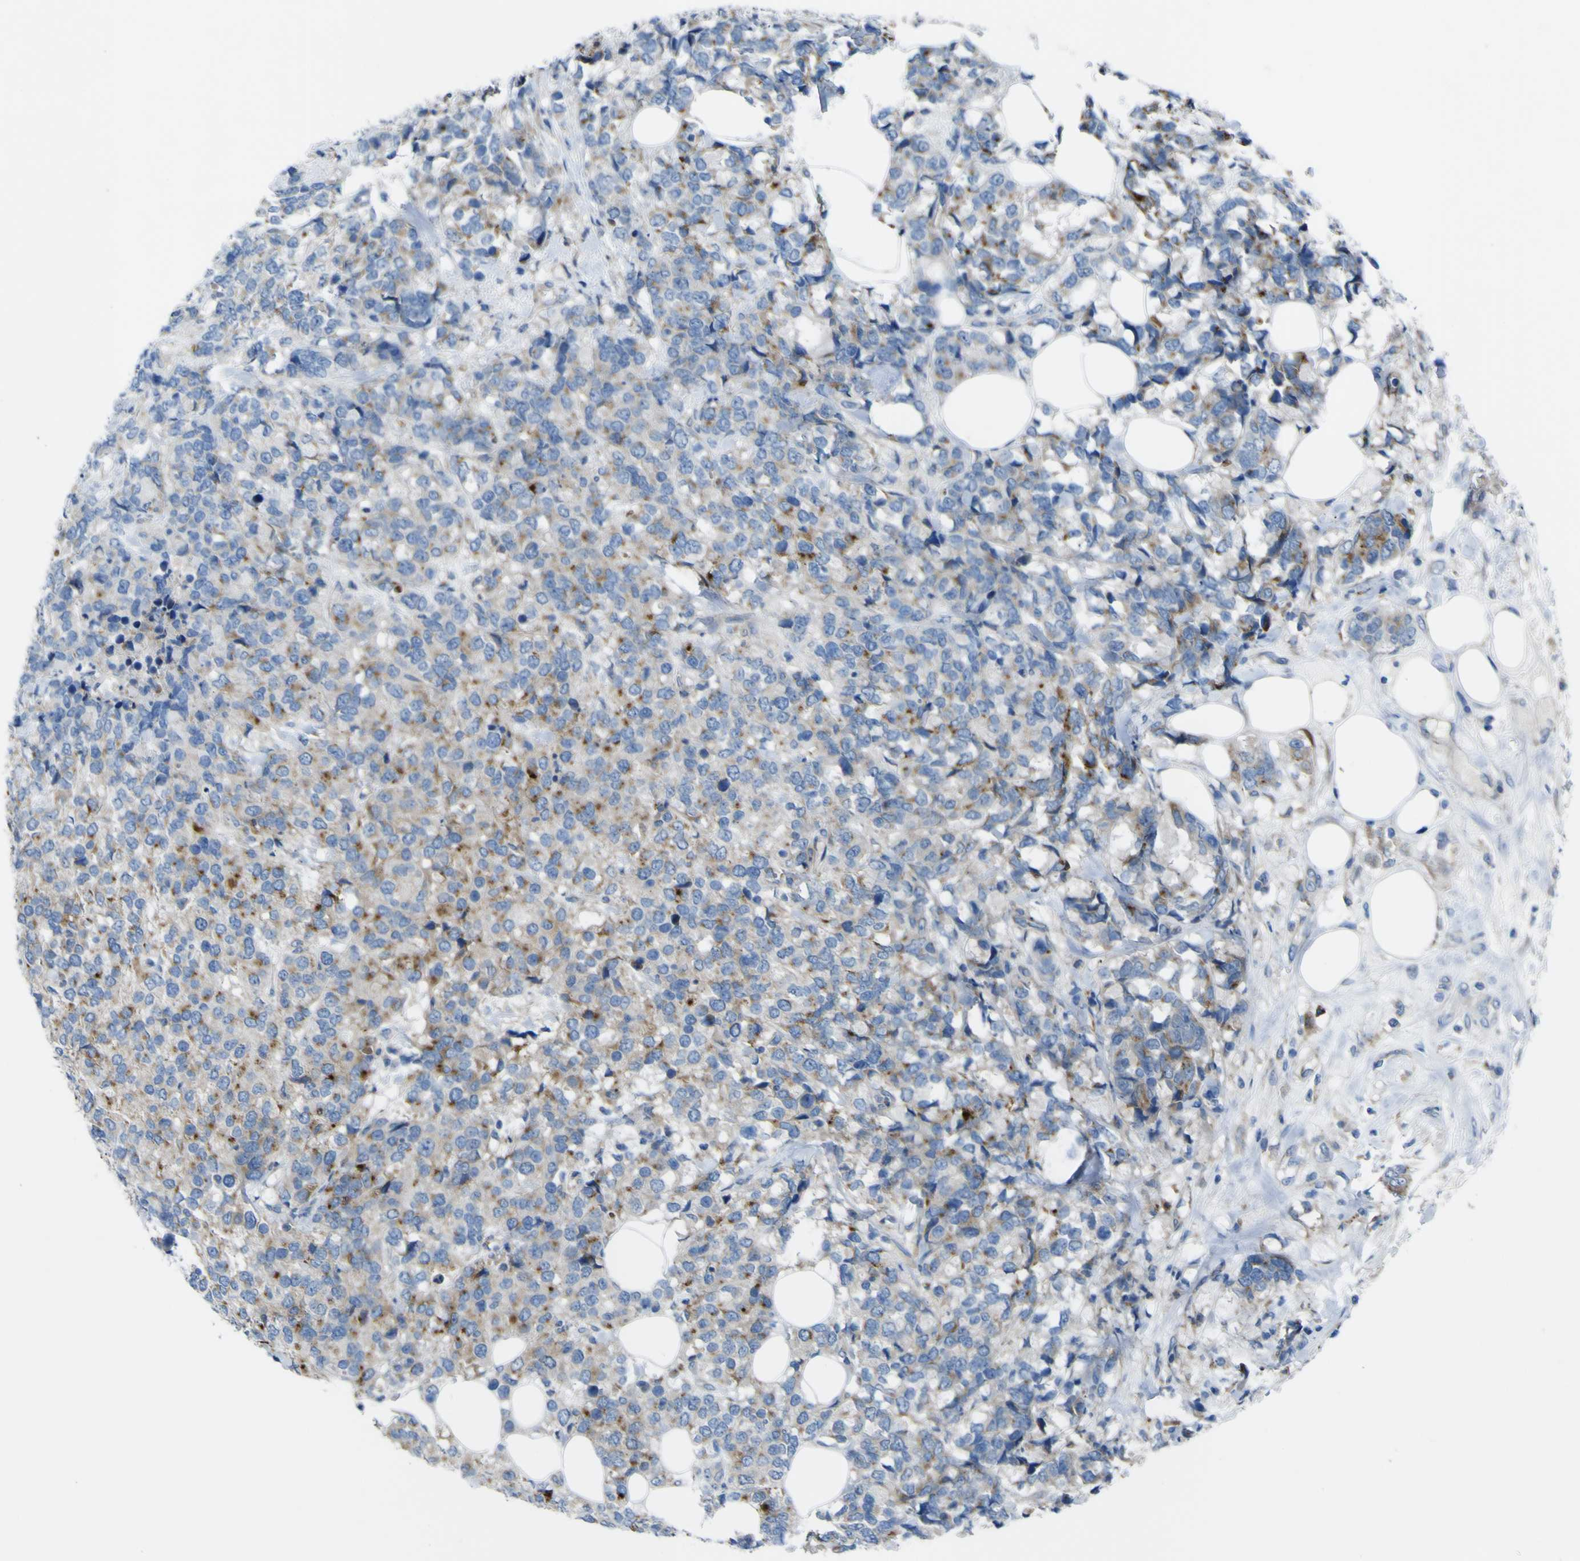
{"staining": {"intensity": "moderate", "quantity": ">75%", "location": "cytoplasmic/membranous"}, "tissue": "breast cancer", "cell_type": "Tumor cells", "image_type": "cancer", "snomed": [{"axis": "morphology", "description": "Lobular carcinoma"}, {"axis": "topography", "description": "Breast"}], "caption": "A high-resolution micrograph shows IHC staining of breast cancer (lobular carcinoma), which reveals moderate cytoplasmic/membranous staining in approximately >75% of tumor cells.", "gene": "CST3", "patient": {"sex": "female", "age": 59}}